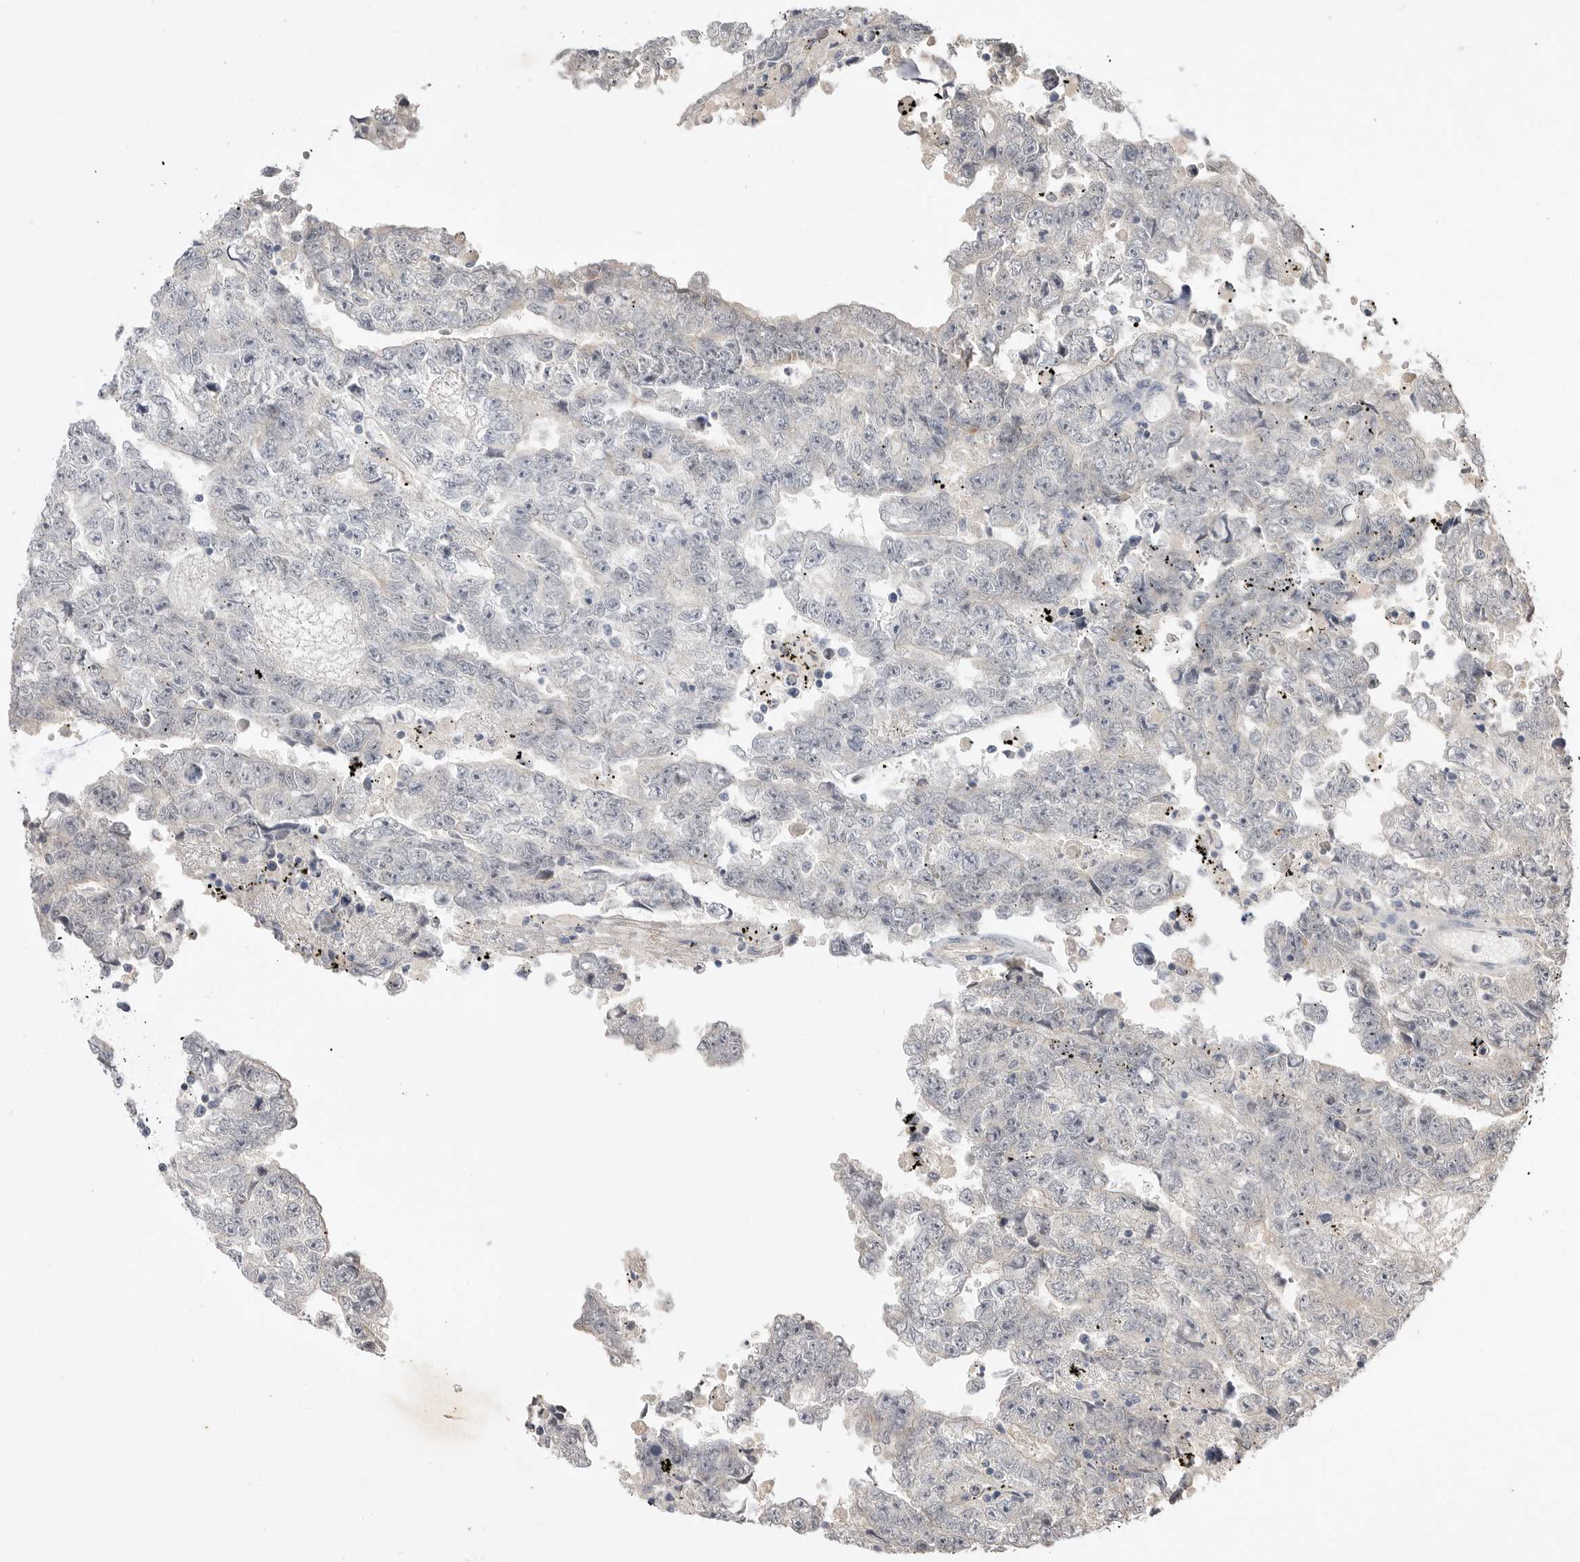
{"staining": {"intensity": "negative", "quantity": "none", "location": "none"}, "tissue": "testis cancer", "cell_type": "Tumor cells", "image_type": "cancer", "snomed": [{"axis": "morphology", "description": "Carcinoma, Embryonal, NOS"}, {"axis": "topography", "description": "Testis"}], "caption": "Tumor cells are negative for brown protein staining in testis cancer.", "gene": "ITGAD", "patient": {"sex": "male", "age": 25}}